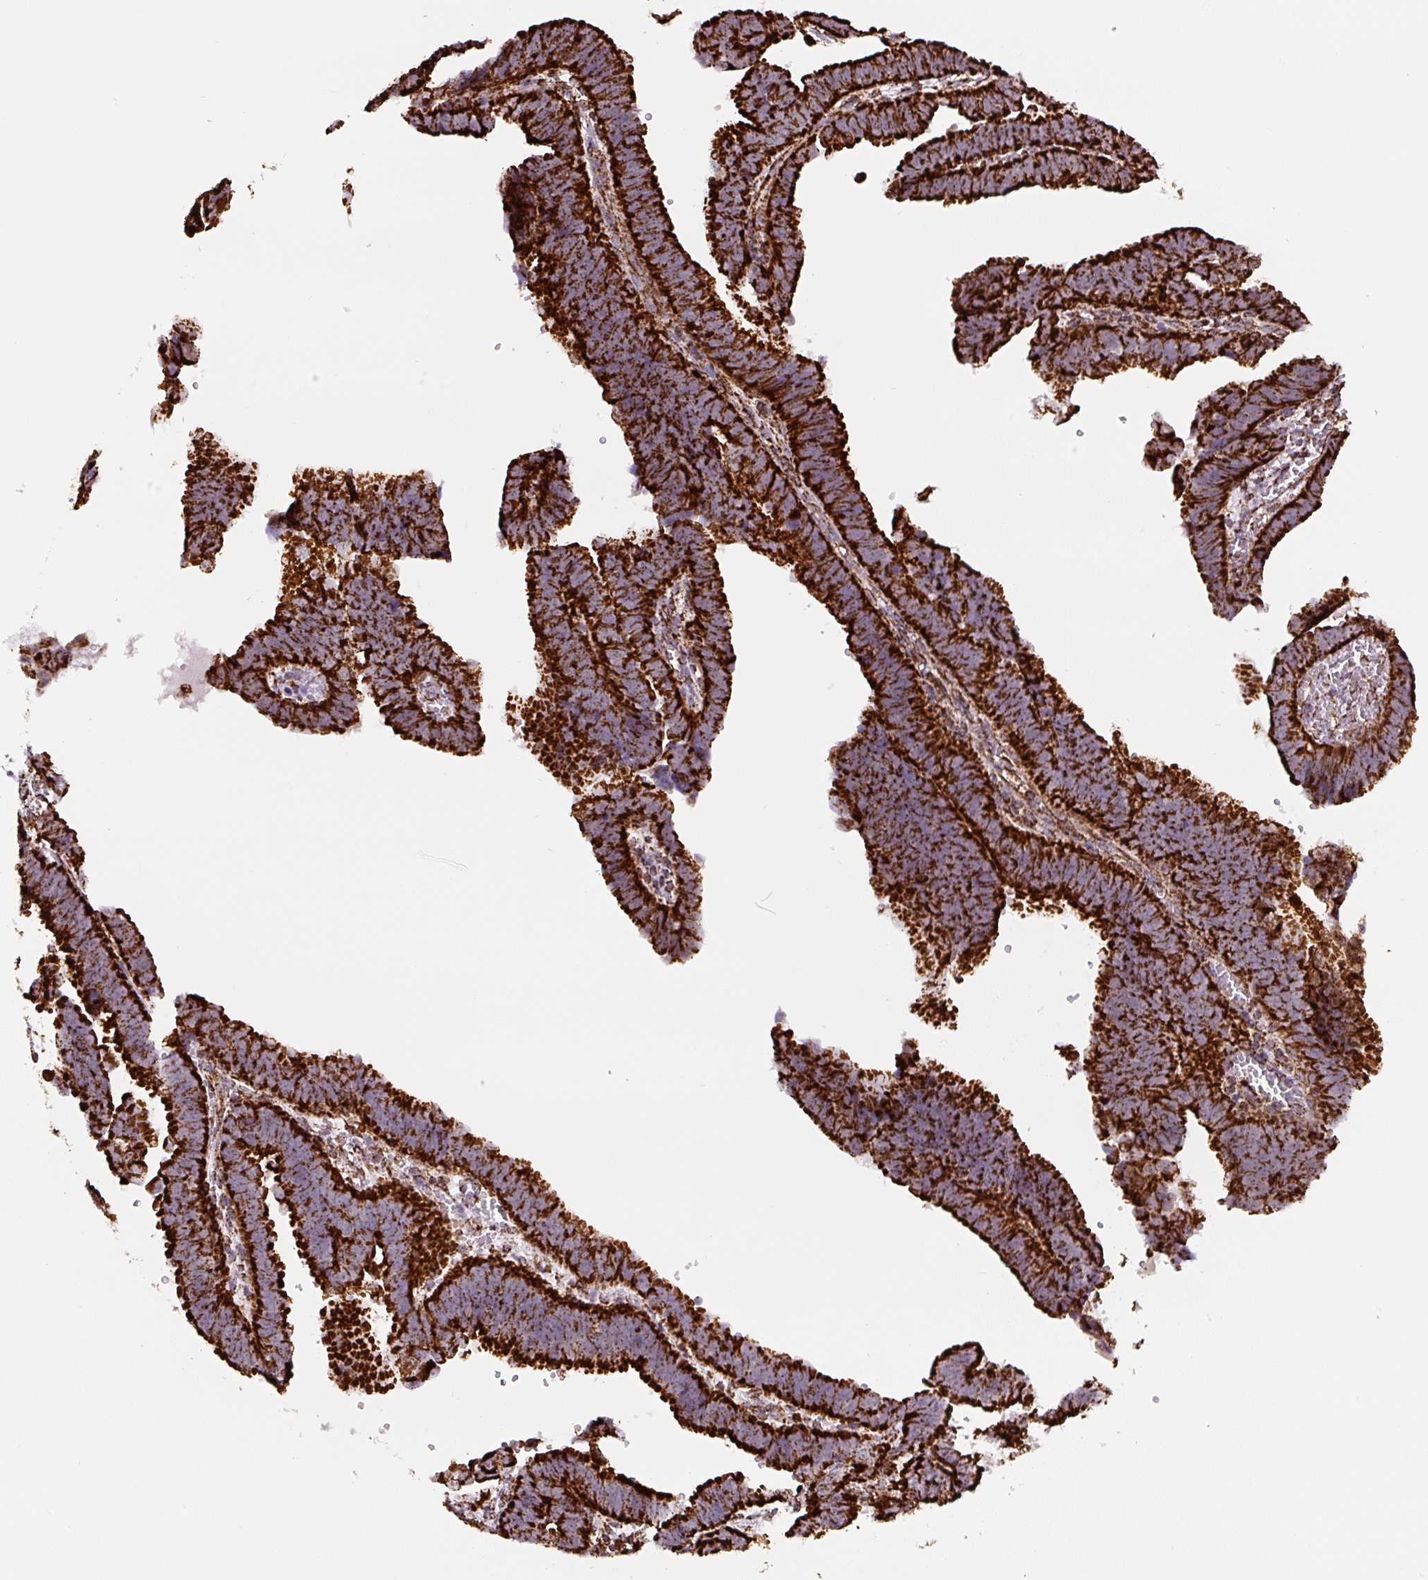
{"staining": {"intensity": "strong", "quantity": ">75%", "location": "cytoplasmic/membranous"}, "tissue": "endometrial cancer", "cell_type": "Tumor cells", "image_type": "cancer", "snomed": [{"axis": "morphology", "description": "Adenocarcinoma, NOS"}, {"axis": "topography", "description": "Endometrium"}], "caption": "A brown stain shows strong cytoplasmic/membranous expression of a protein in endometrial adenocarcinoma tumor cells.", "gene": "ATP5F1A", "patient": {"sex": "female", "age": 75}}